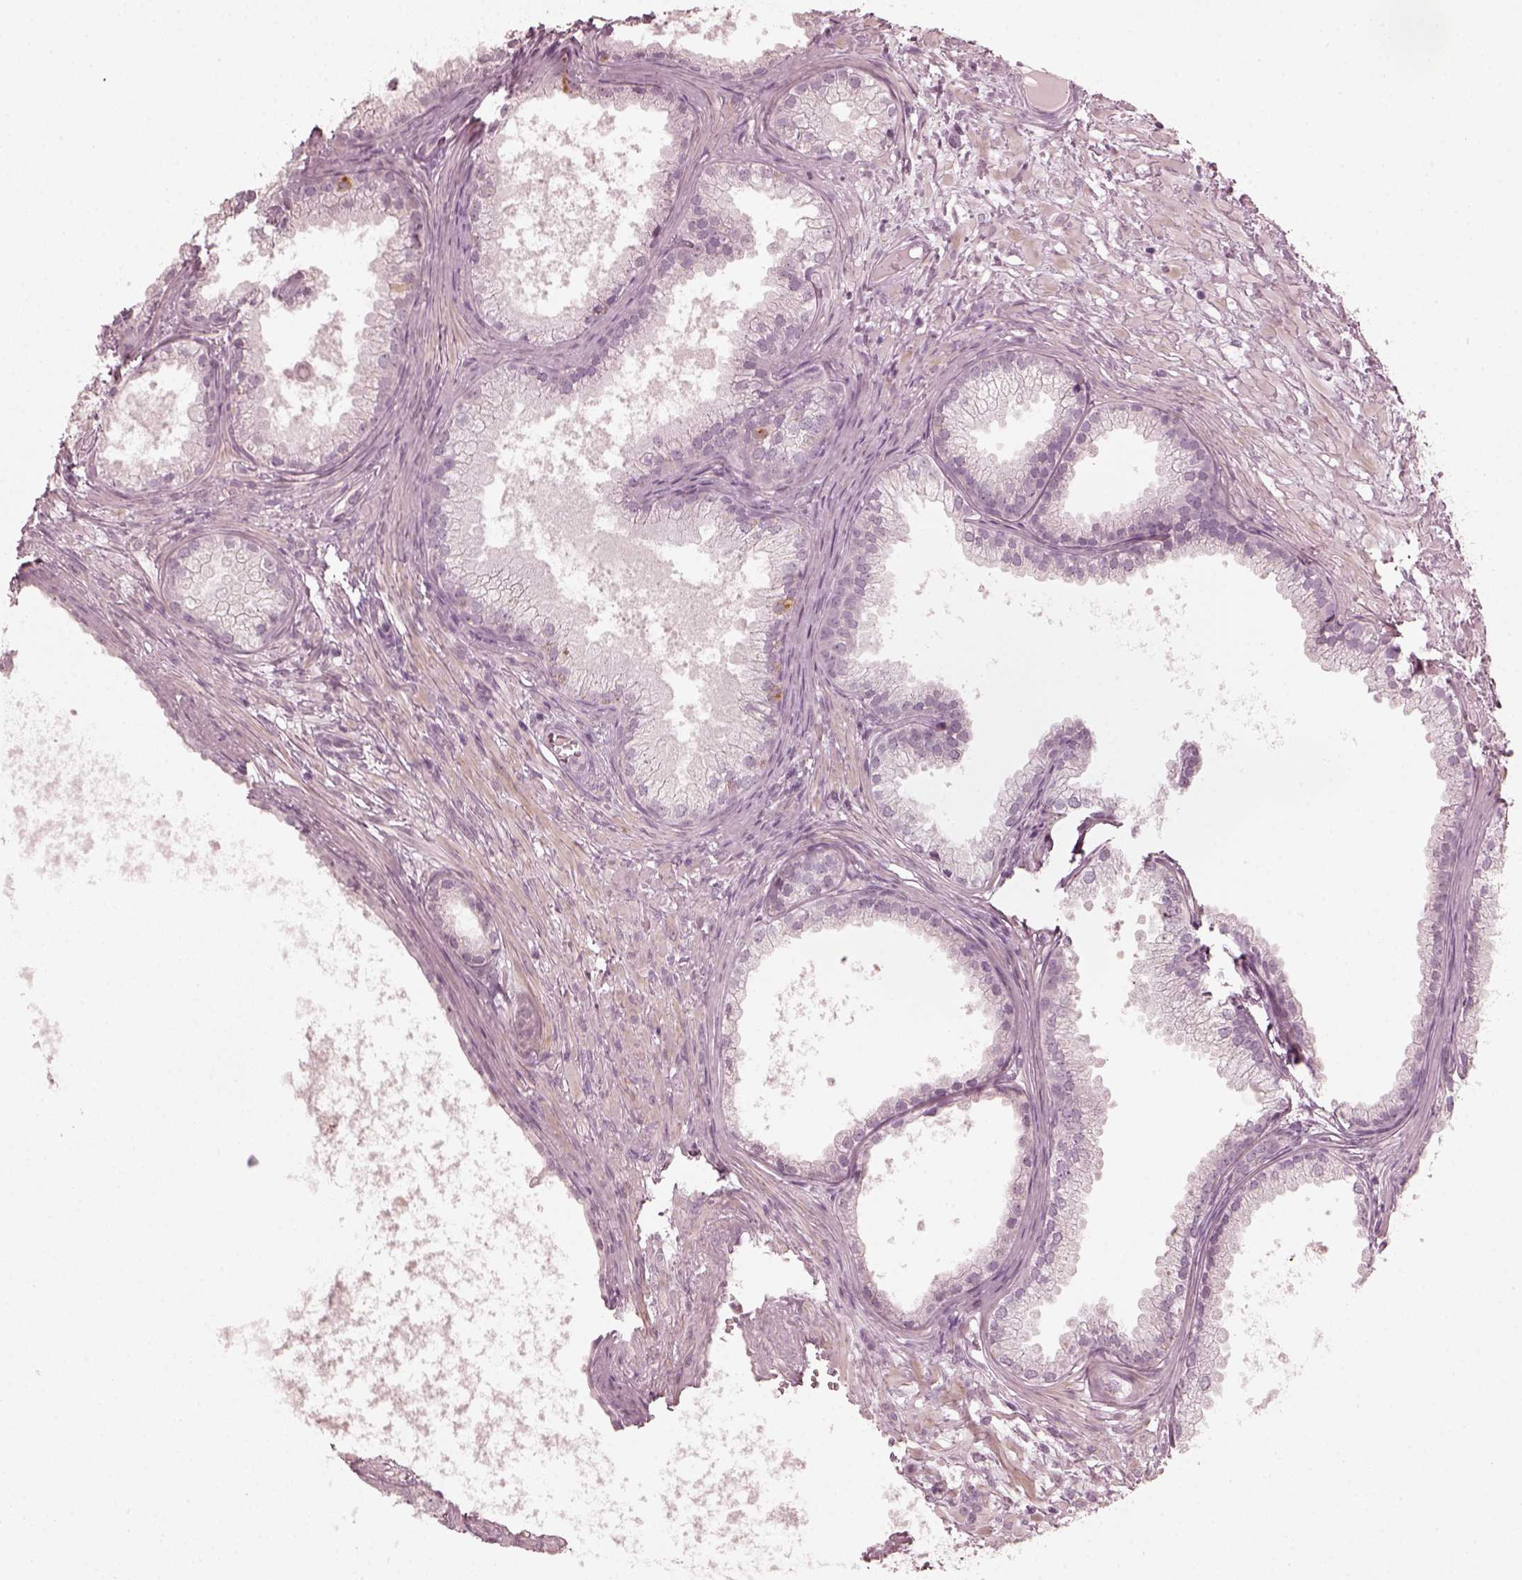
{"staining": {"intensity": "negative", "quantity": "none", "location": "none"}, "tissue": "prostate cancer", "cell_type": "Tumor cells", "image_type": "cancer", "snomed": [{"axis": "morphology", "description": "Adenocarcinoma, High grade"}, {"axis": "topography", "description": "Prostate"}], "caption": "Tumor cells show no significant protein expression in prostate high-grade adenocarcinoma.", "gene": "CCDC170", "patient": {"sex": "male", "age": 83}}